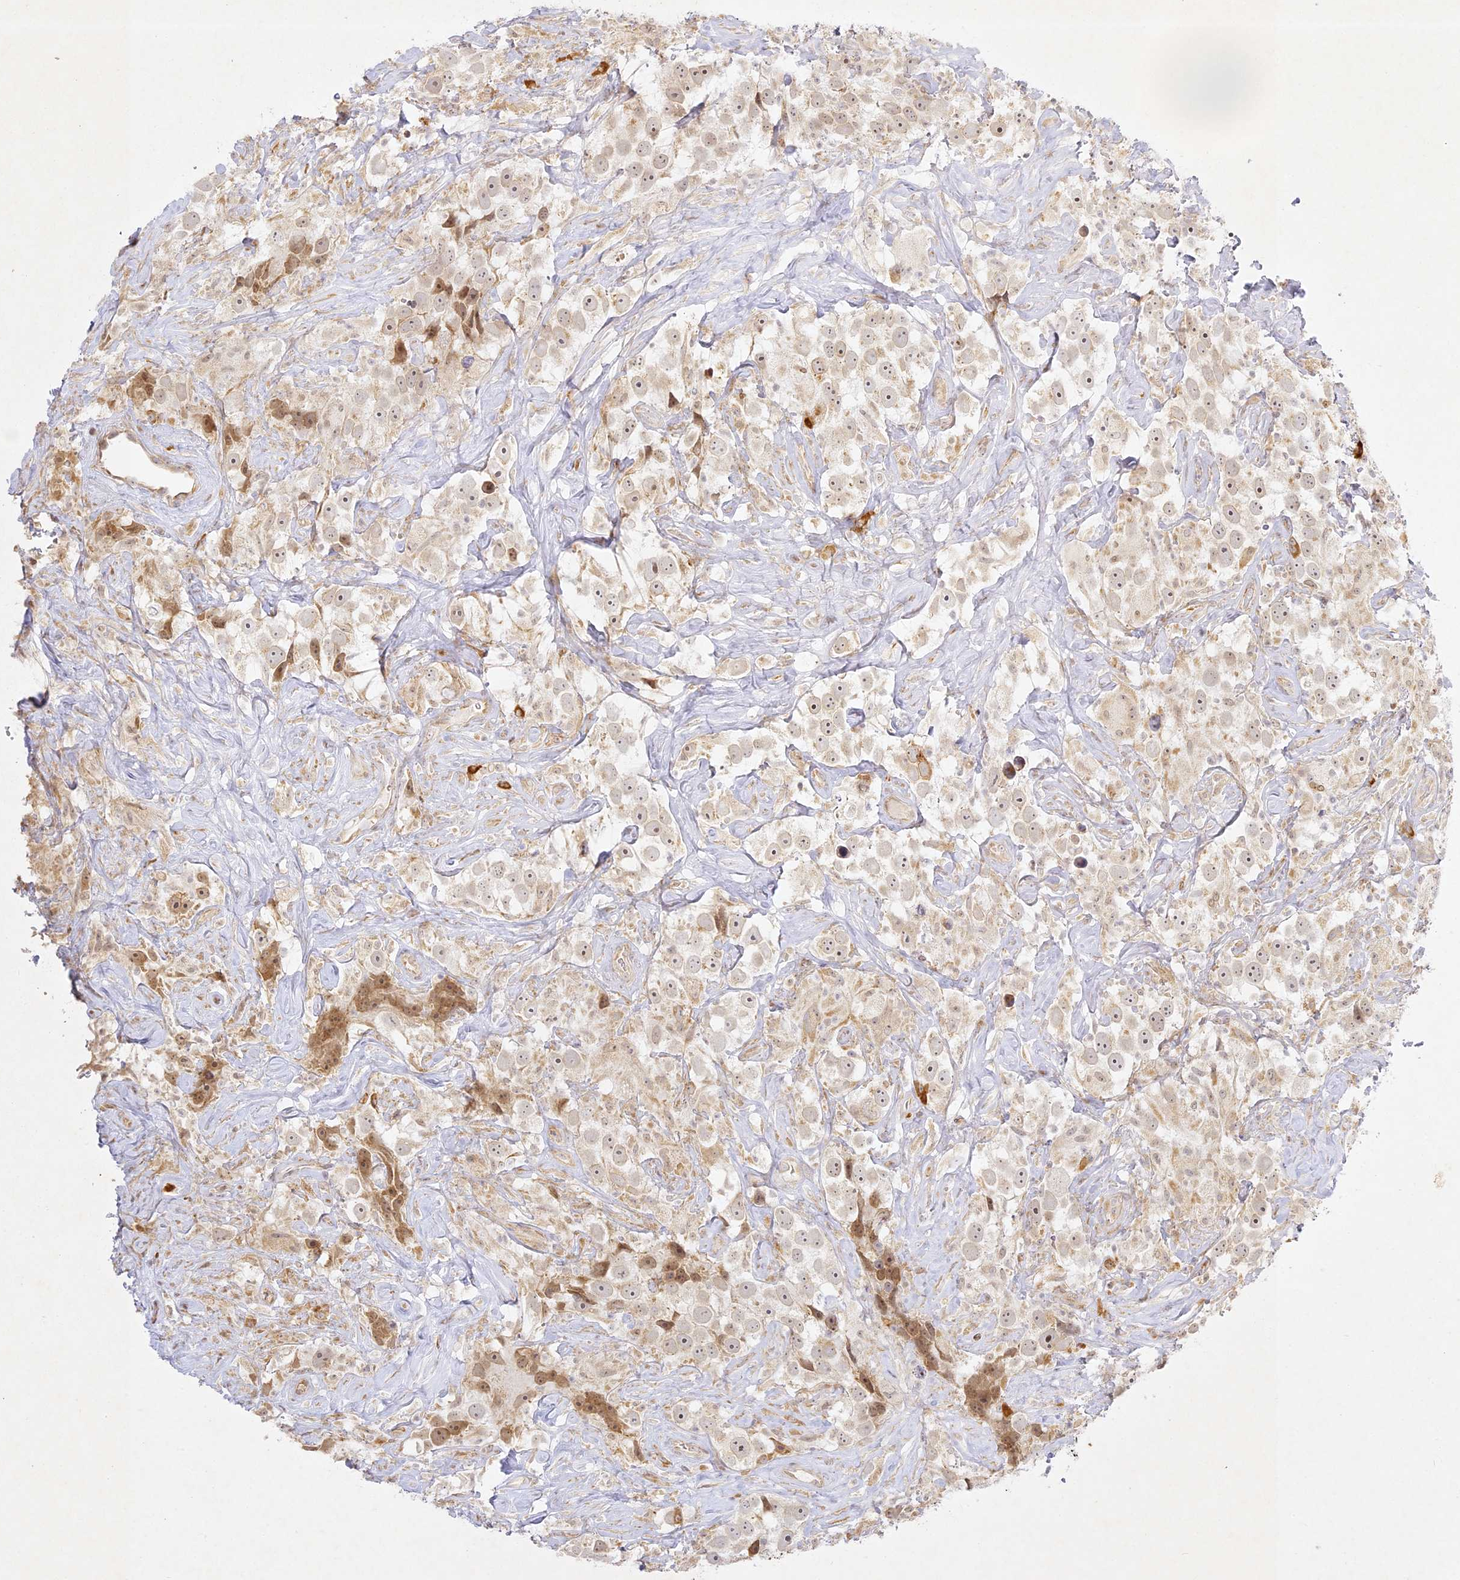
{"staining": {"intensity": "moderate", "quantity": "25%-75%", "location": "cytoplasmic/membranous,nuclear"}, "tissue": "testis cancer", "cell_type": "Tumor cells", "image_type": "cancer", "snomed": [{"axis": "morphology", "description": "Seminoma, NOS"}, {"axis": "topography", "description": "Testis"}], "caption": "IHC of testis cancer (seminoma) shows medium levels of moderate cytoplasmic/membranous and nuclear expression in approximately 25%-75% of tumor cells.", "gene": "SLC30A5", "patient": {"sex": "male", "age": 49}}